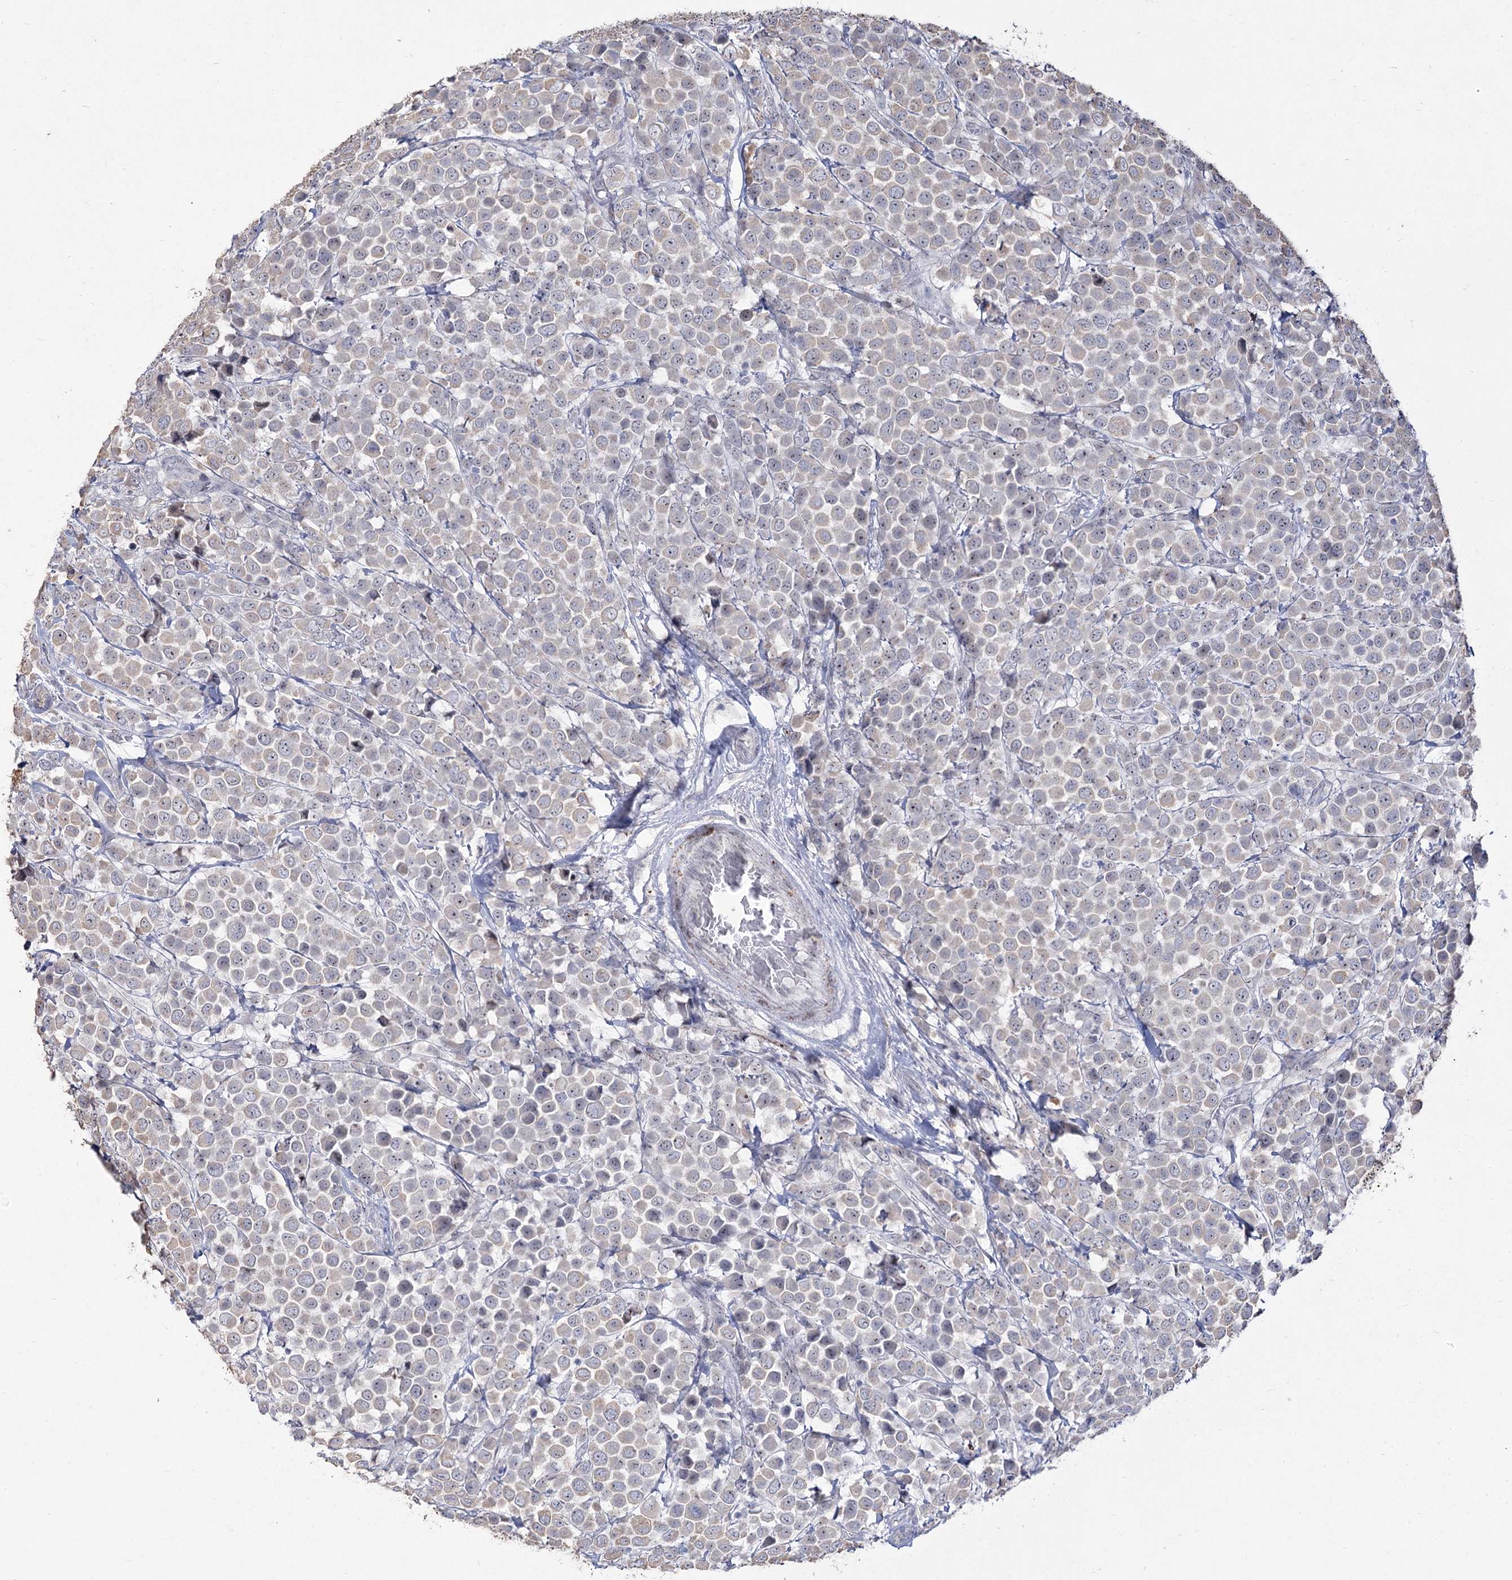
{"staining": {"intensity": "negative", "quantity": "none", "location": "none"}, "tissue": "breast cancer", "cell_type": "Tumor cells", "image_type": "cancer", "snomed": [{"axis": "morphology", "description": "Duct carcinoma"}, {"axis": "topography", "description": "Breast"}], "caption": "DAB immunohistochemical staining of human infiltrating ductal carcinoma (breast) shows no significant expression in tumor cells. Brightfield microscopy of immunohistochemistry stained with DAB (brown) and hematoxylin (blue), captured at high magnification.", "gene": "DDX50", "patient": {"sex": "female", "age": 61}}